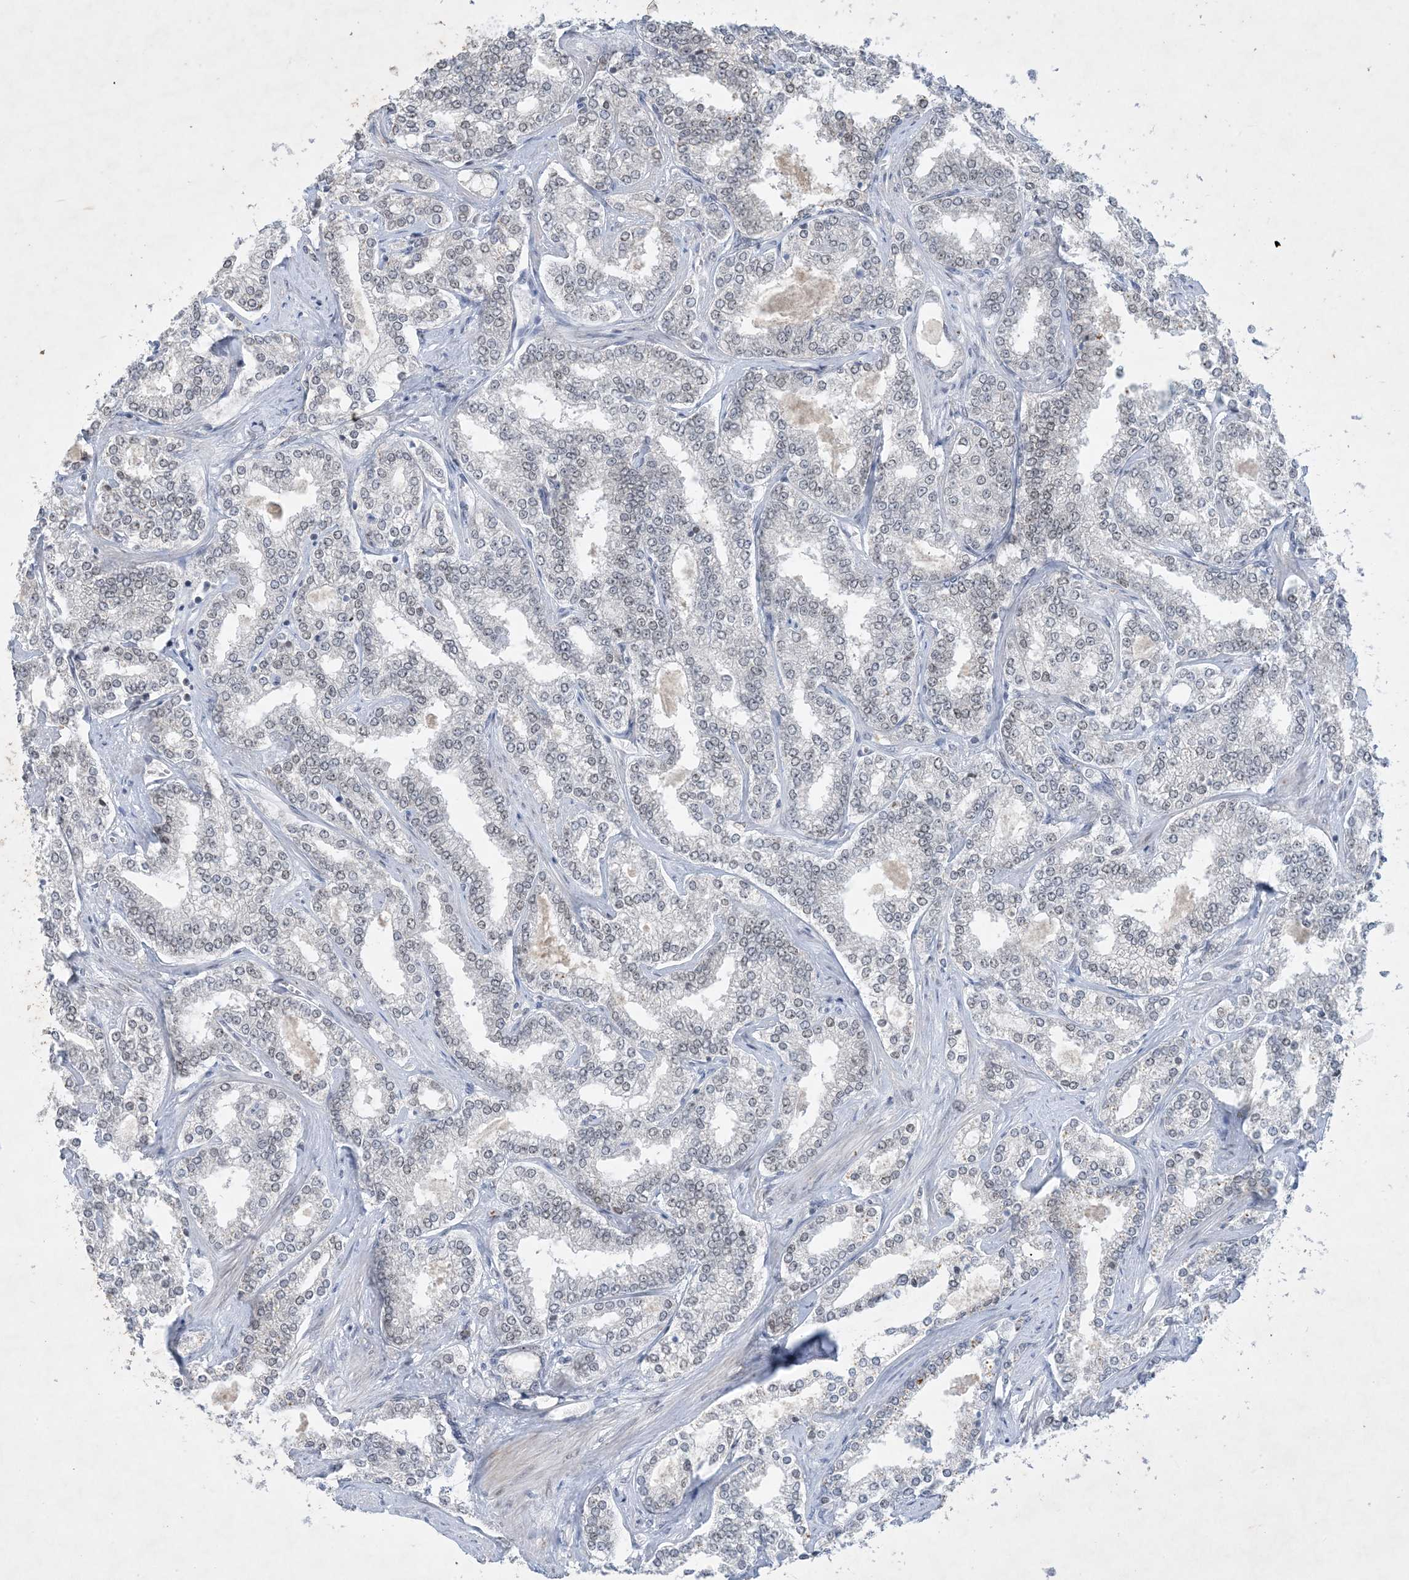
{"staining": {"intensity": "negative", "quantity": "none", "location": "none"}, "tissue": "prostate cancer", "cell_type": "Tumor cells", "image_type": "cancer", "snomed": [{"axis": "morphology", "description": "Normal tissue, NOS"}, {"axis": "morphology", "description": "Adenocarcinoma, High grade"}, {"axis": "topography", "description": "Prostate"}], "caption": "Photomicrograph shows no protein staining in tumor cells of adenocarcinoma (high-grade) (prostate) tissue.", "gene": "ZNF674", "patient": {"sex": "male", "age": 83}}